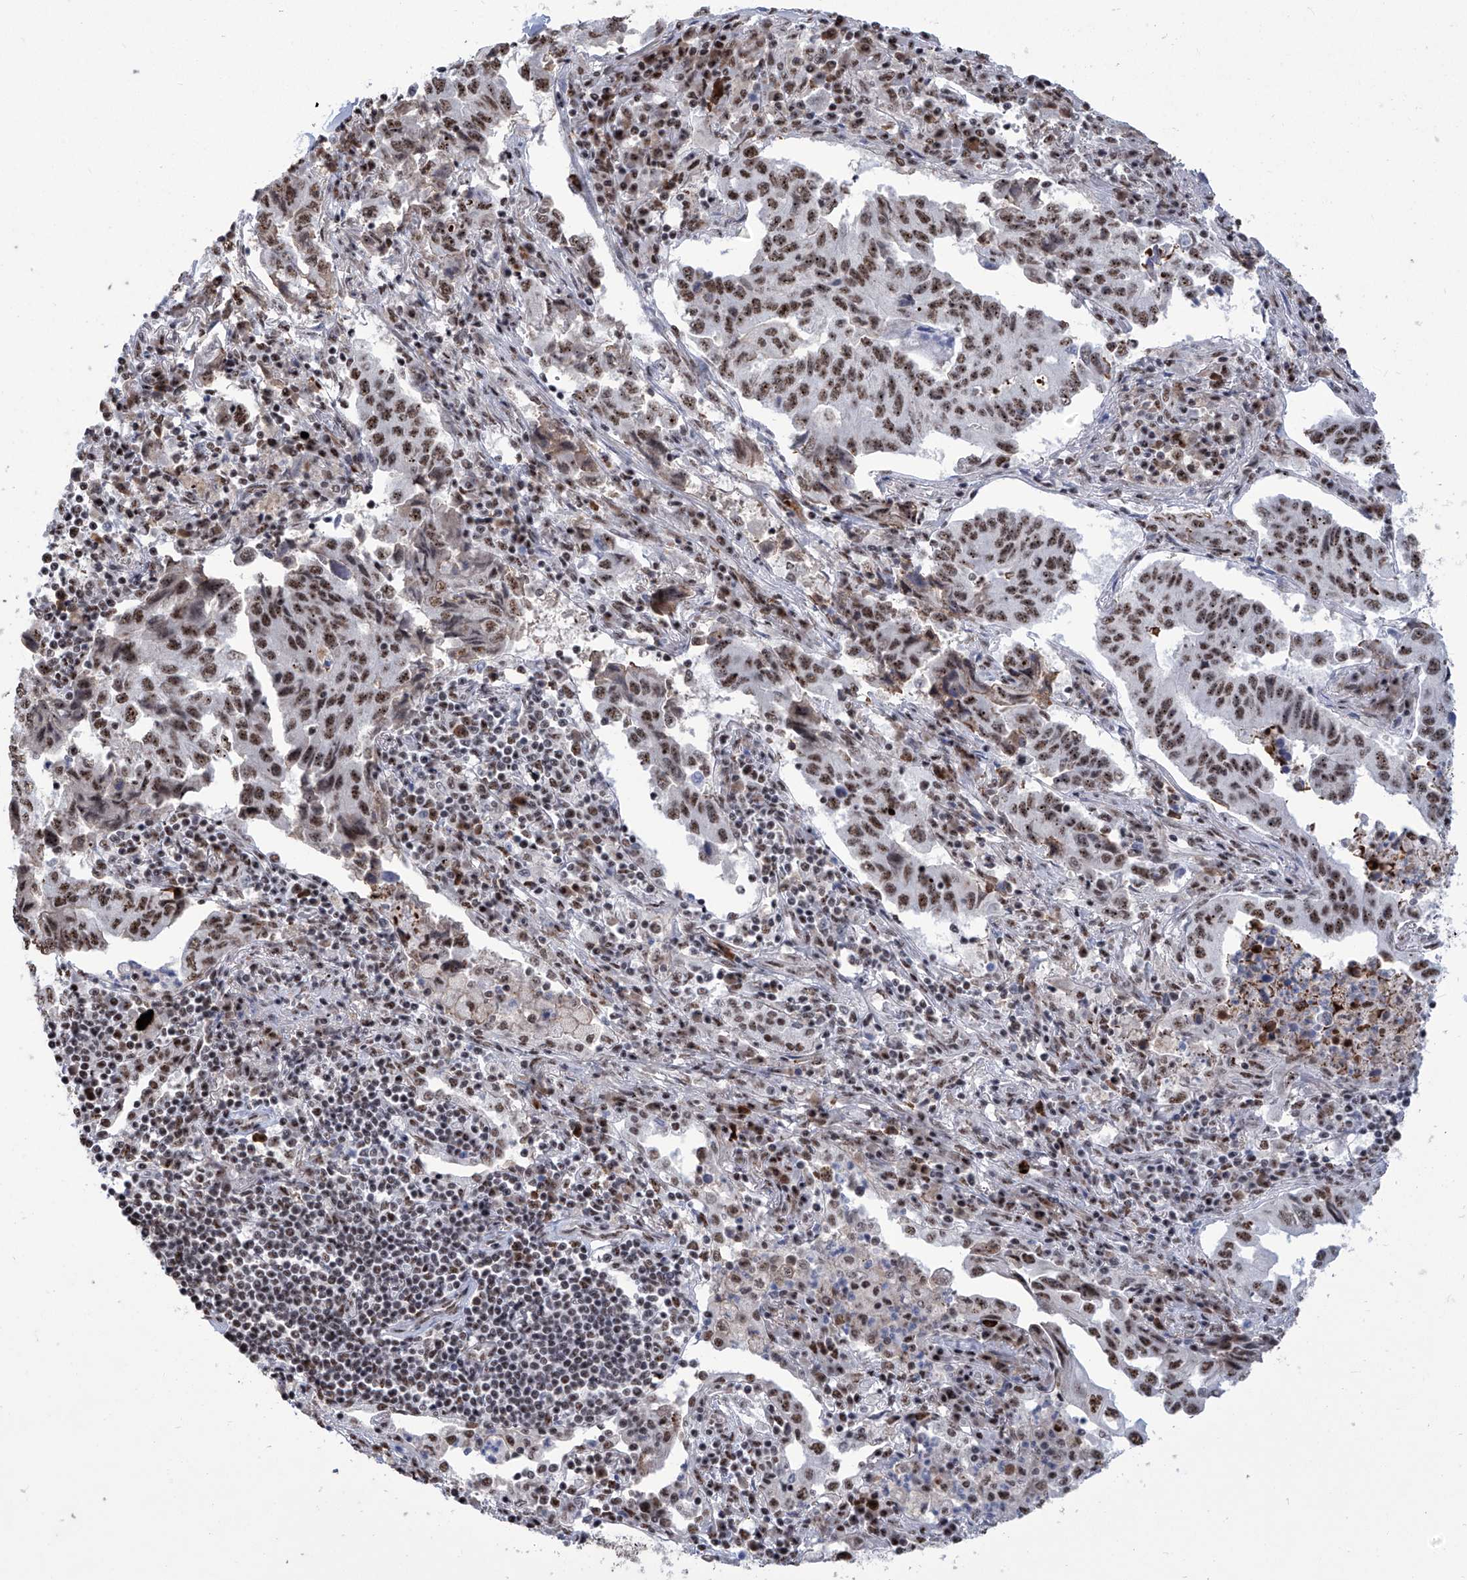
{"staining": {"intensity": "strong", "quantity": ">75%", "location": "nuclear"}, "tissue": "lung cancer", "cell_type": "Tumor cells", "image_type": "cancer", "snomed": [{"axis": "morphology", "description": "Adenocarcinoma, NOS"}, {"axis": "topography", "description": "Lung"}], "caption": "DAB immunohistochemical staining of adenocarcinoma (lung) reveals strong nuclear protein positivity in about >75% of tumor cells.", "gene": "FBXL4", "patient": {"sex": "female", "age": 51}}